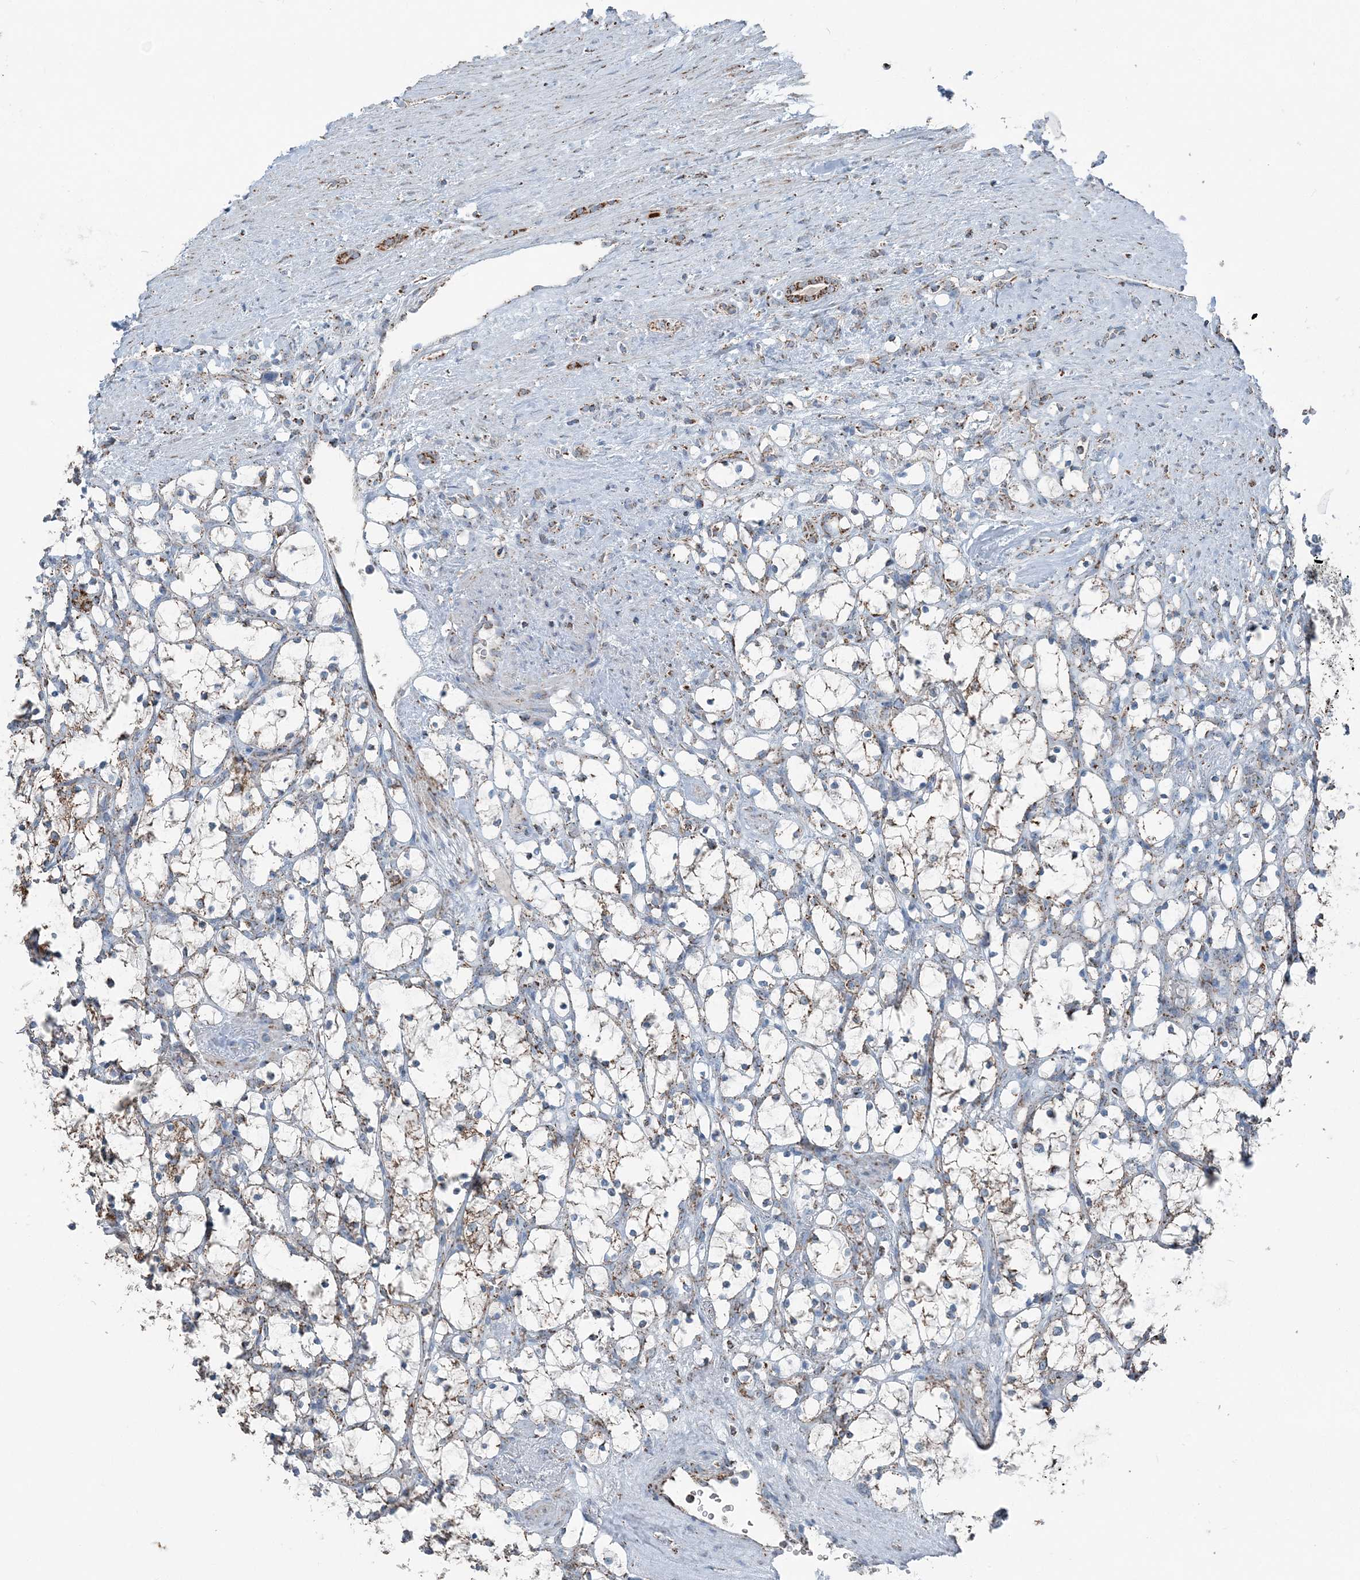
{"staining": {"intensity": "weak", "quantity": ">75%", "location": "cytoplasmic/membranous"}, "tissue": "renal cancer", "cell_type": "Tumor cells", "image_type": "cancer", "snomed": [{"axis": "morphology", "description": "Adenocarcinoma, NOS"}, {"axis": "topography", "description": "Kidney"}], "caption": "Human adenocarcinoma (renal) stained for a protein (brown) reveals weak cytoplasmic/membranous positive expression in about >75% of tumor cells.", "gene": "SUCLG1", "patient": {"sex": "female", "age": 69}}